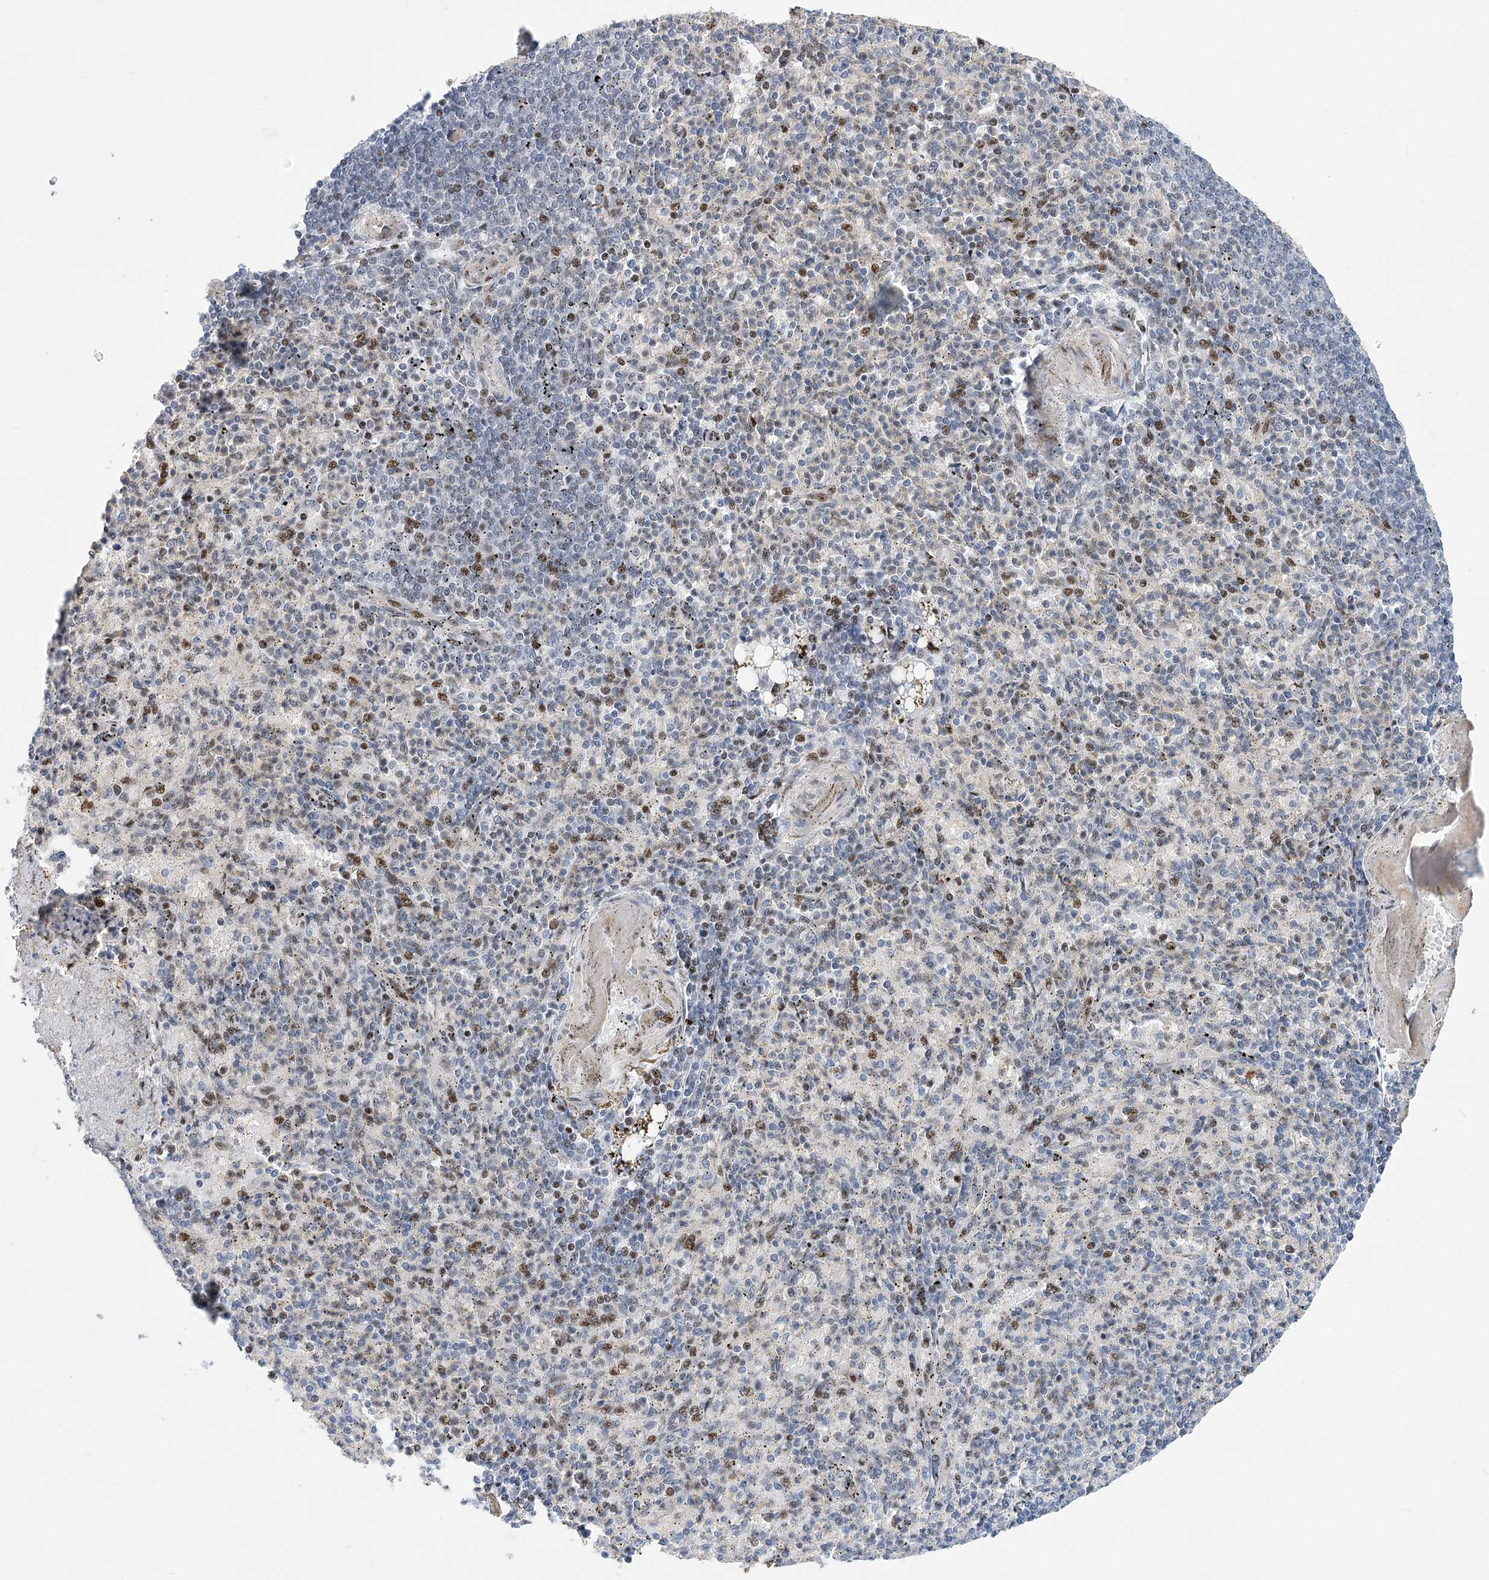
{"staining": {"intensity": "moderate", "quantity": "<25%", "location": "nuclear"}, "tissue": "spleen", "cell_type": "Cells in red pulp", "image_type": "normal", "snomed": [{"axis": "morphology", "description": "Normal tissue, NOS"}, {"axis": "topography", "description": "Spleen"}], "caption": "This micrograph demonstrates unremarkable spleen stained with immunohistochemistry to label a protein in brown. The nuclear of cells in red pulp show moderate positivity for the protein. Nuclei are counter-stained blue.", "gene": "CAMTA1", "patient": {"sex": "female", "age": 74}}